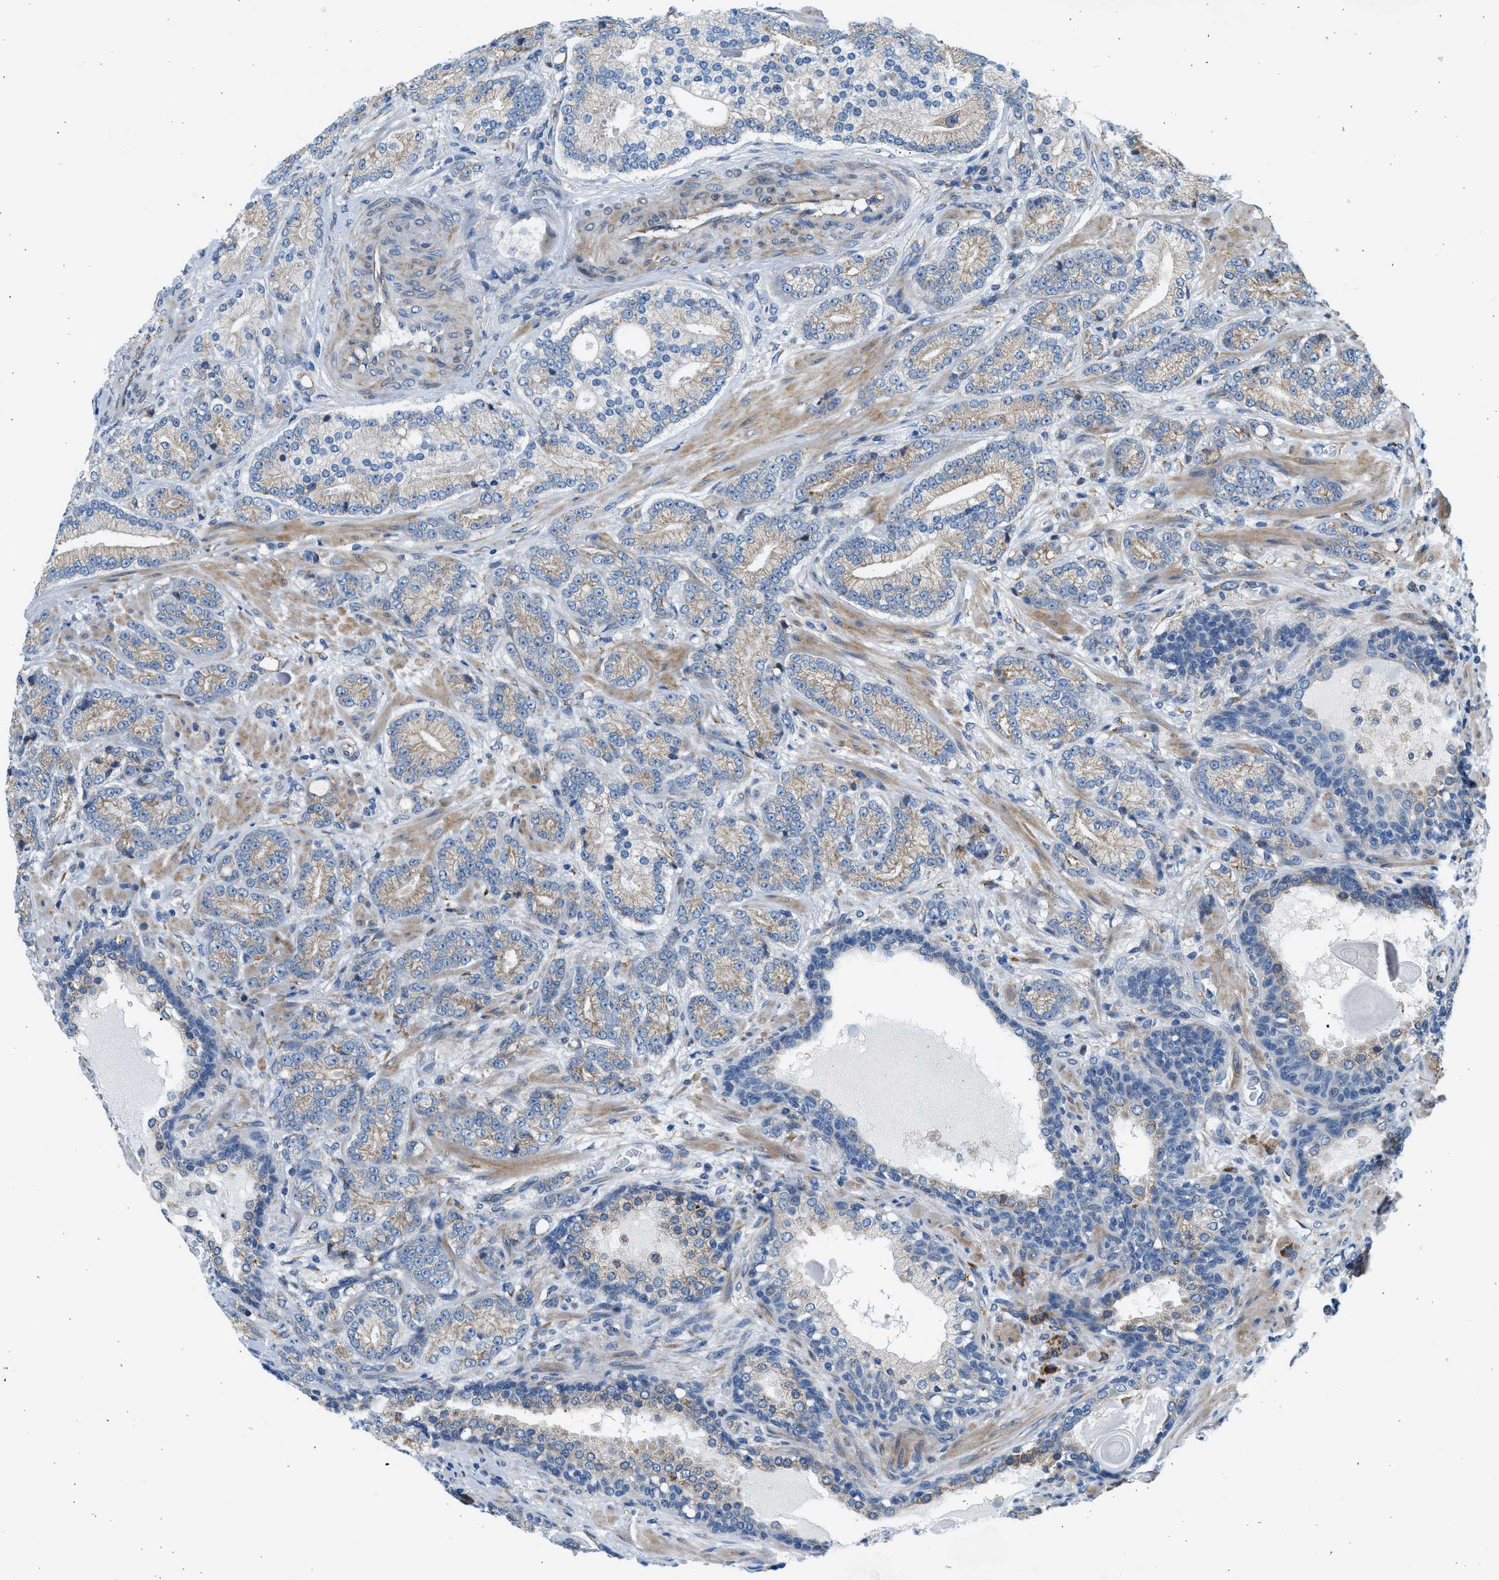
{"staining": {"intensity": "moderate", "quantity": "25%-75%", "location": "cytoplasmic/membranous"}, "tissue": "prostate cancer", "cell_type": "Tumor cells", "image_type": "cancer", "snomed": [{"axis": "morphology", "description": "Adenocarcinoma, High grade"}, {"axis": "topography", "description": "Prostate"}], "caption": "Tumor cells show medium levels of moderate cytoplasmic/membranous positivity in approximately 25%-75% of cells in human prostate cancer (adenocarcinoma (high-grade)).", "gene": "CNTN6", "patient": {"sex": "male", "age": 61}}